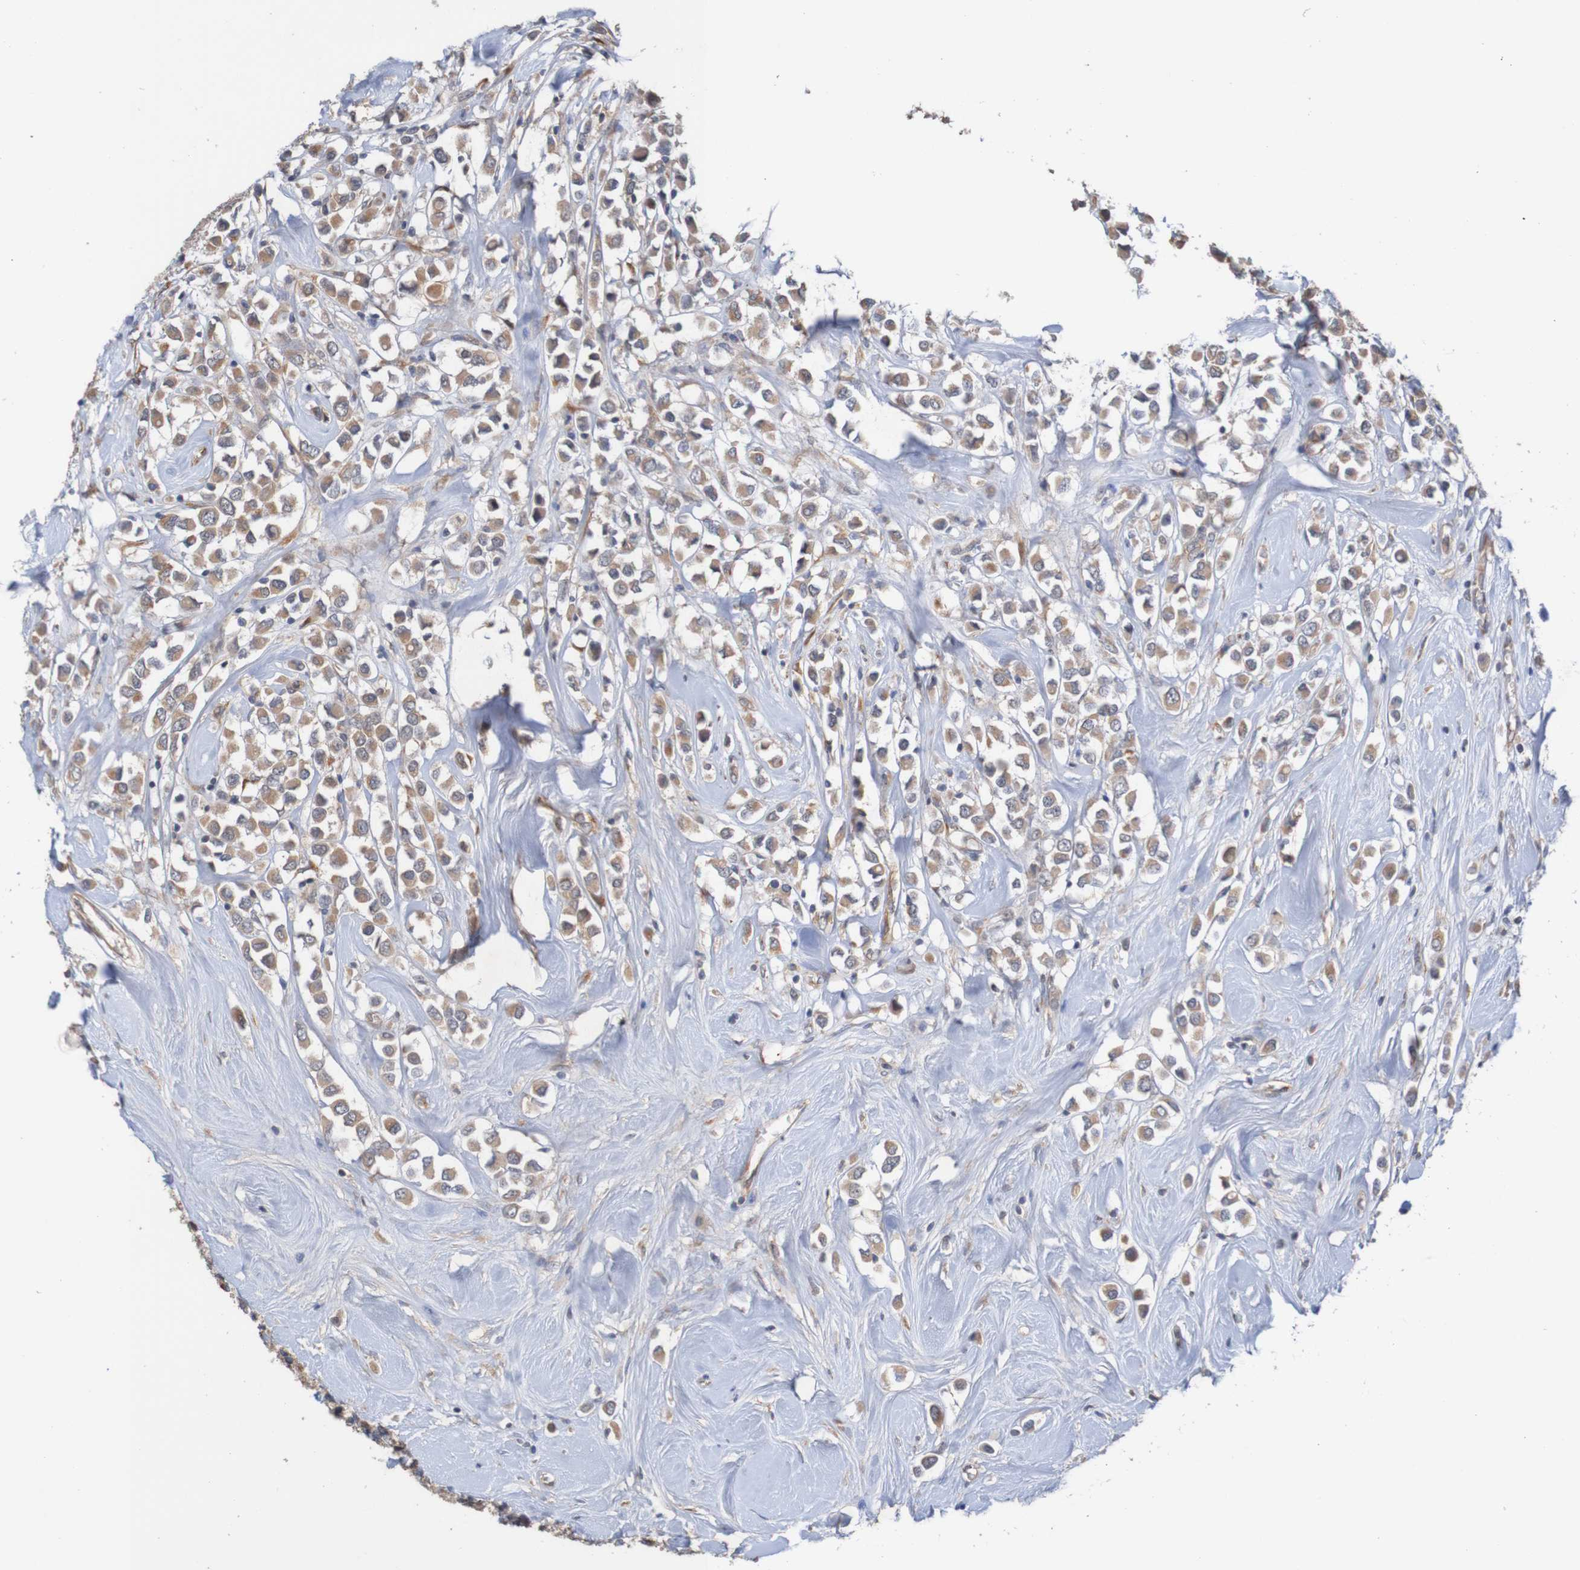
{"staining": {"intensity": "moderate", "quantity": ">75%", "location": "cytoplasmic/membranous"}, "tissue": "breast cancer", "cell_type": "Tumor cells", "image_type": "cancer", "snomed": [{"axis": "morphology", "description": "Duct carcinoma"}, {"axis": "topography", "description": "Breast"}], "caption": "This histopathology image demonstrates breast cancer (intraductal carcinoma) stained with IHC to label a protein in brown. The cytoplasmic/membranous of tumor cells show moderate positivity for the protein. Nuclei are counter-stained blue.", "gene": "ST8SIA6", "patient": {"sex": "female", "age": 61}}